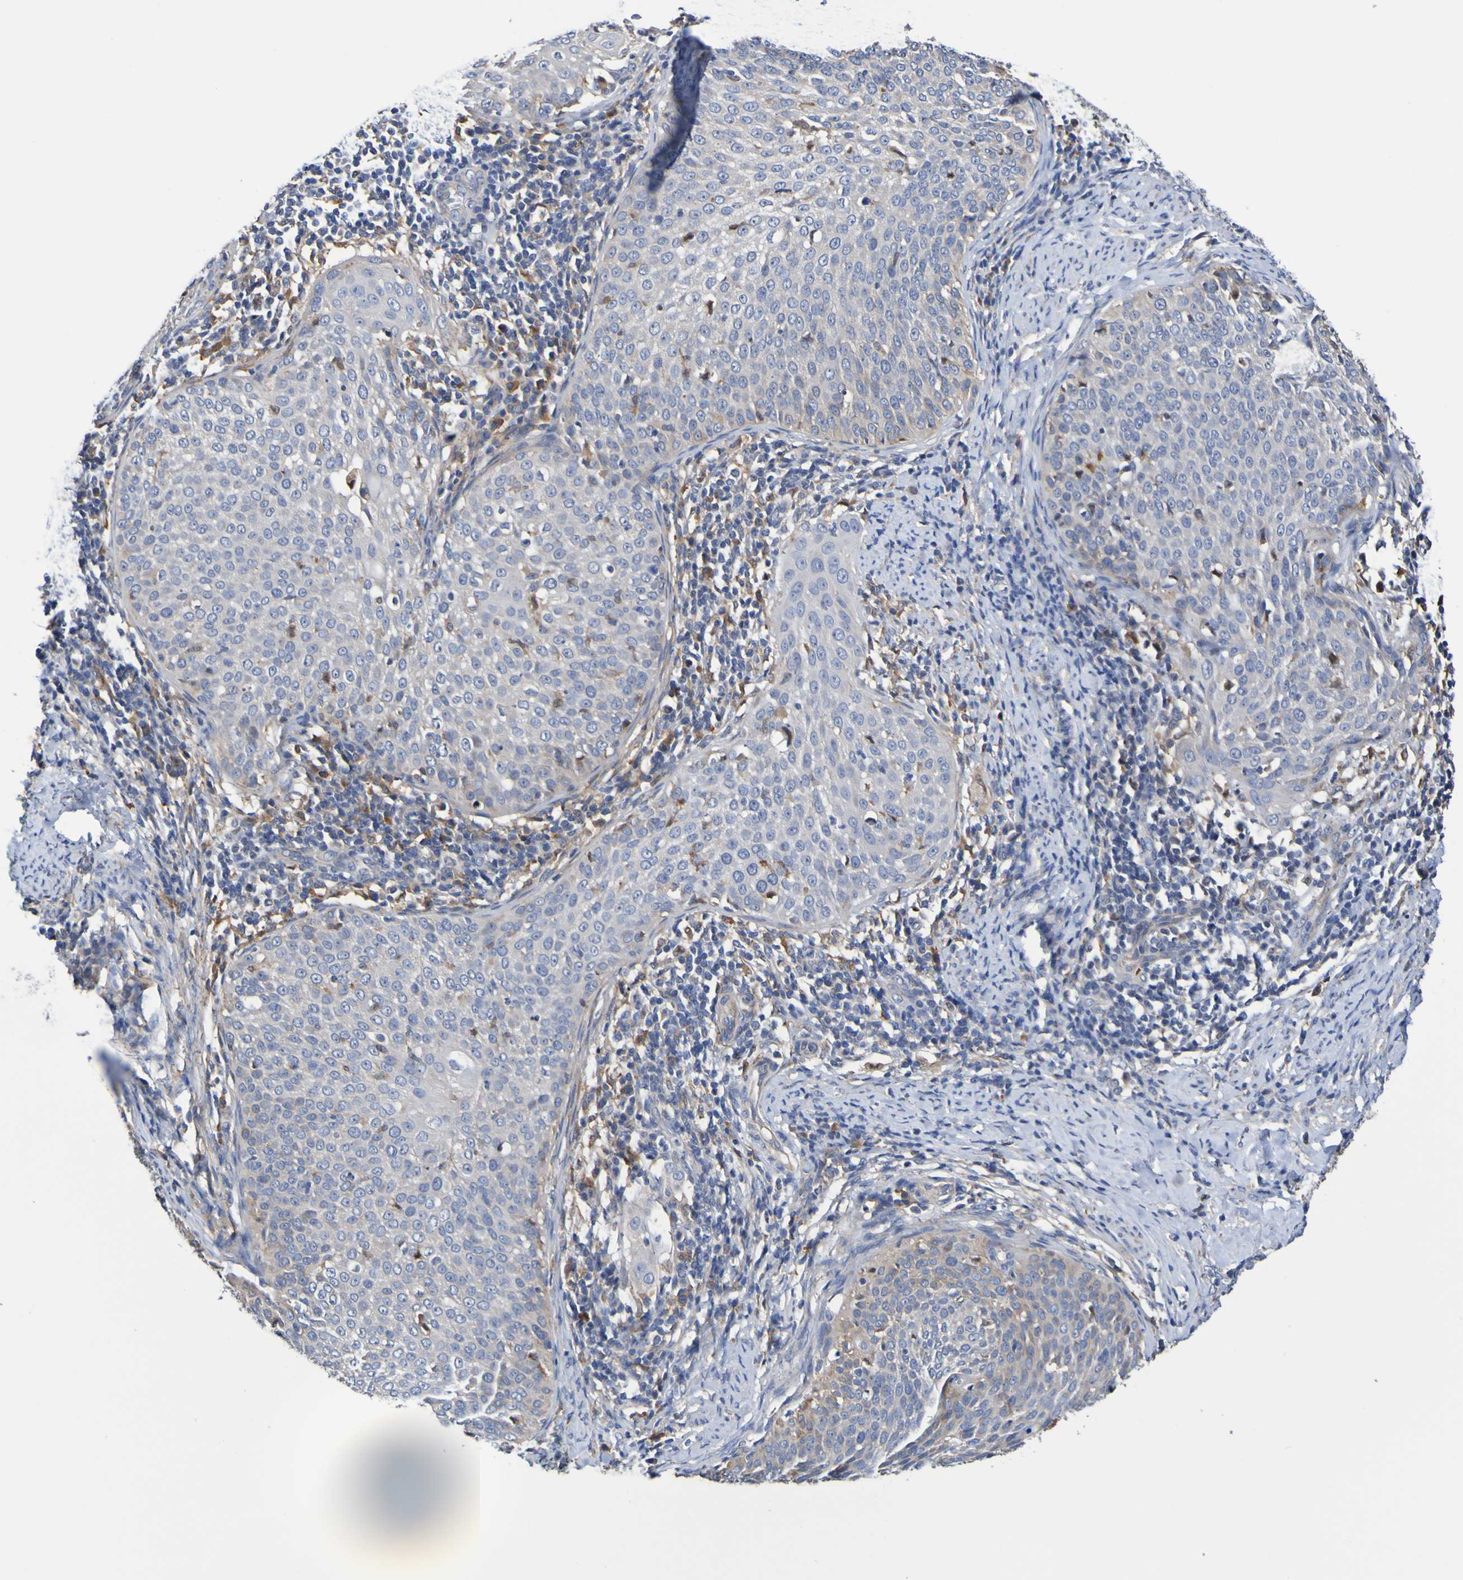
{"staining": {"intensity": "weak", "quantity": ">75%", "location": "cytoplasmic/membranous"}, "tissue": "cervical cancer", "cell_type": "Tumor cells", "image_type": "cancer", "snomed": [{"axis": "morphology", "description": "Squamous cell carcinoma, NOS"}, {"axis": "topography", "description": "Cervix"}], "caption": "IHC (DAB) staining of cervical squamous cell carcinoma displays weak cytoplasmic/membranous protein expression in approximately >75% of tumor cells. (Brightfield microscopy of DAB IHC at high magnification).", "gene": "METAP2", "patient": {"sex": "female", "age": 51}}